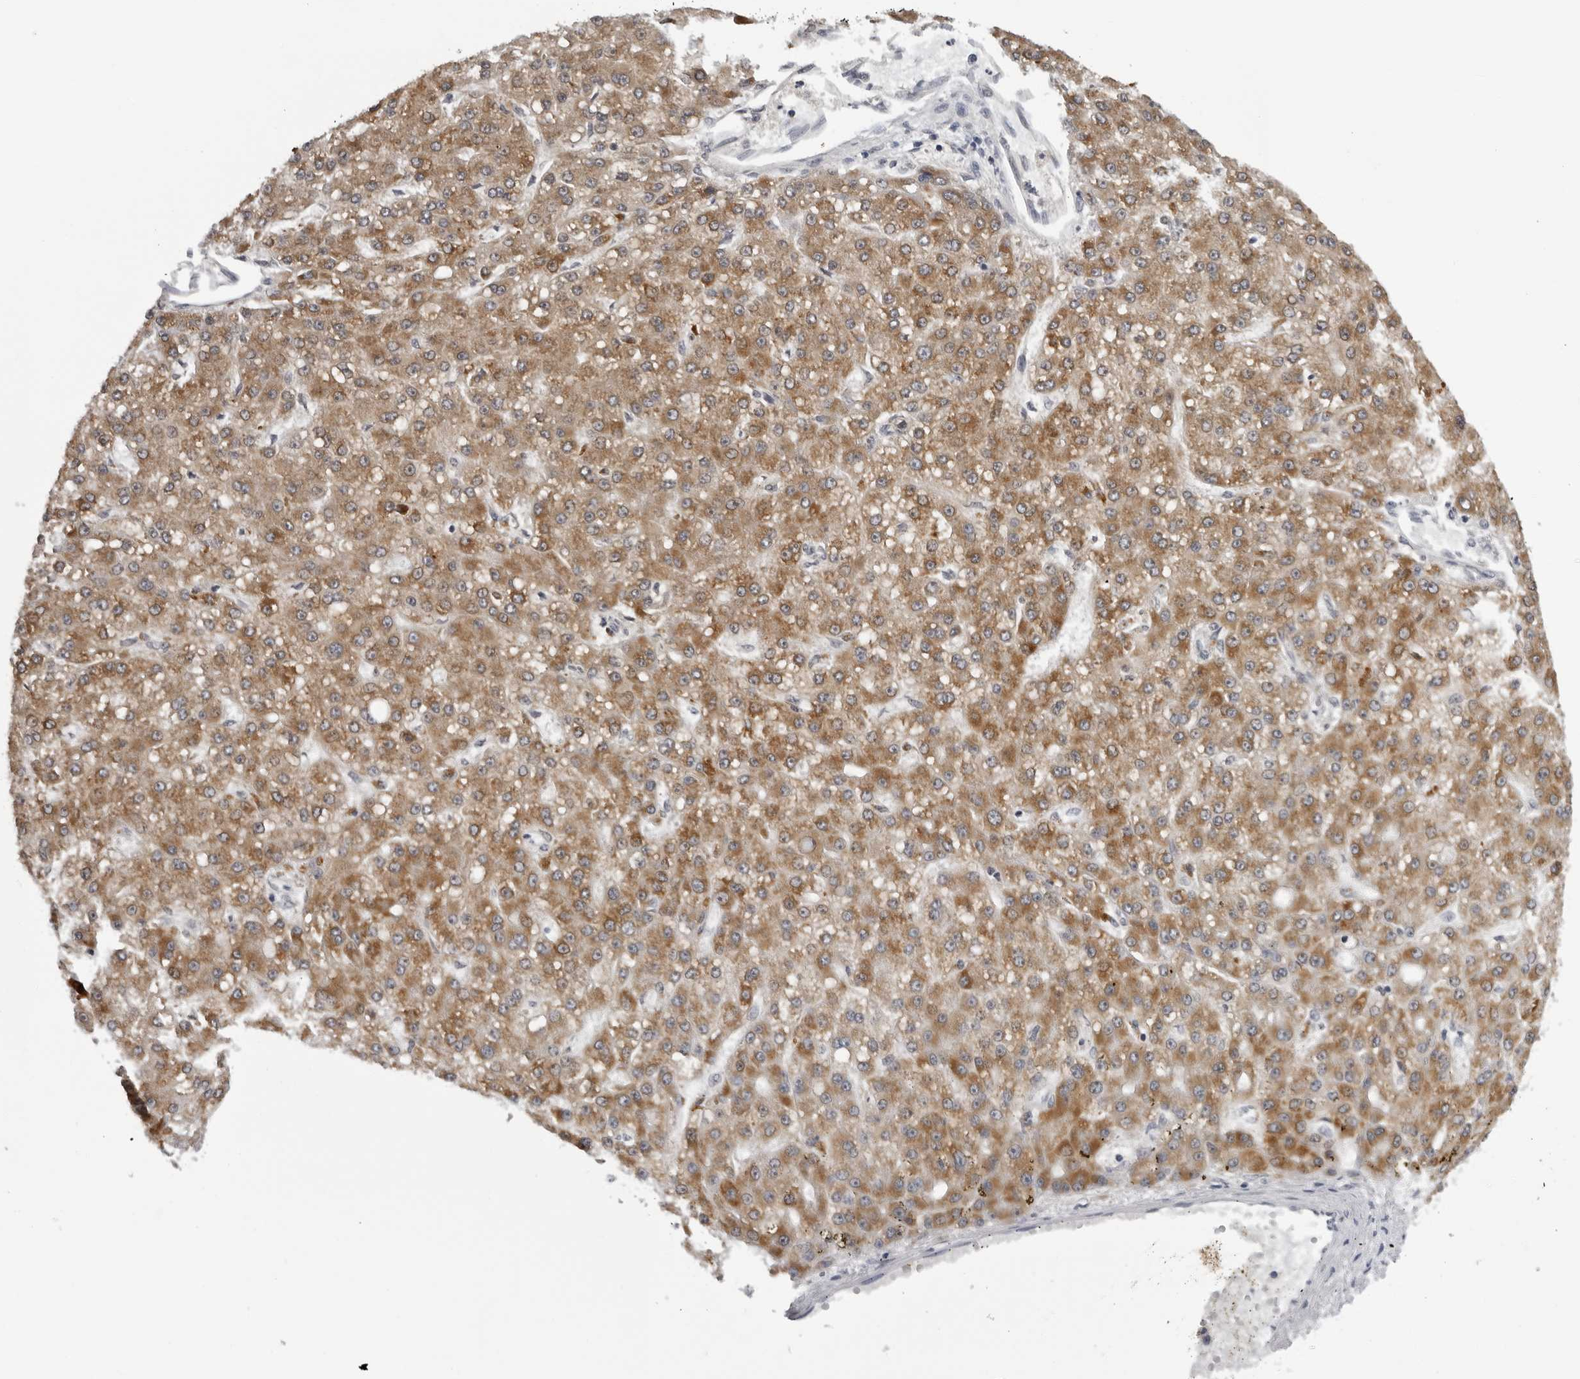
{"staining": {"intensity": "moderate", "quantity": ">75%", "location": "cytoplasmic/membranous"}, "tissue": "liver cancer", "cell_type": "Tumor cells", "image_type": "cancer", "snomed": [{"axis": "morphology", "description": "Carcinoma, Hepatocellular, NOS"}, {"axis": "topography", "description": "Liver"}], "caption": "A high-resolution photomicrograph shows IHC staining of hepatocellular carcinoma (liver), which displays moderate cytoplasmic/membranous staining in approximately >75% of tumor cells.", "gene": "CPT2", "patient": {"sex": "male", "age": 67}}